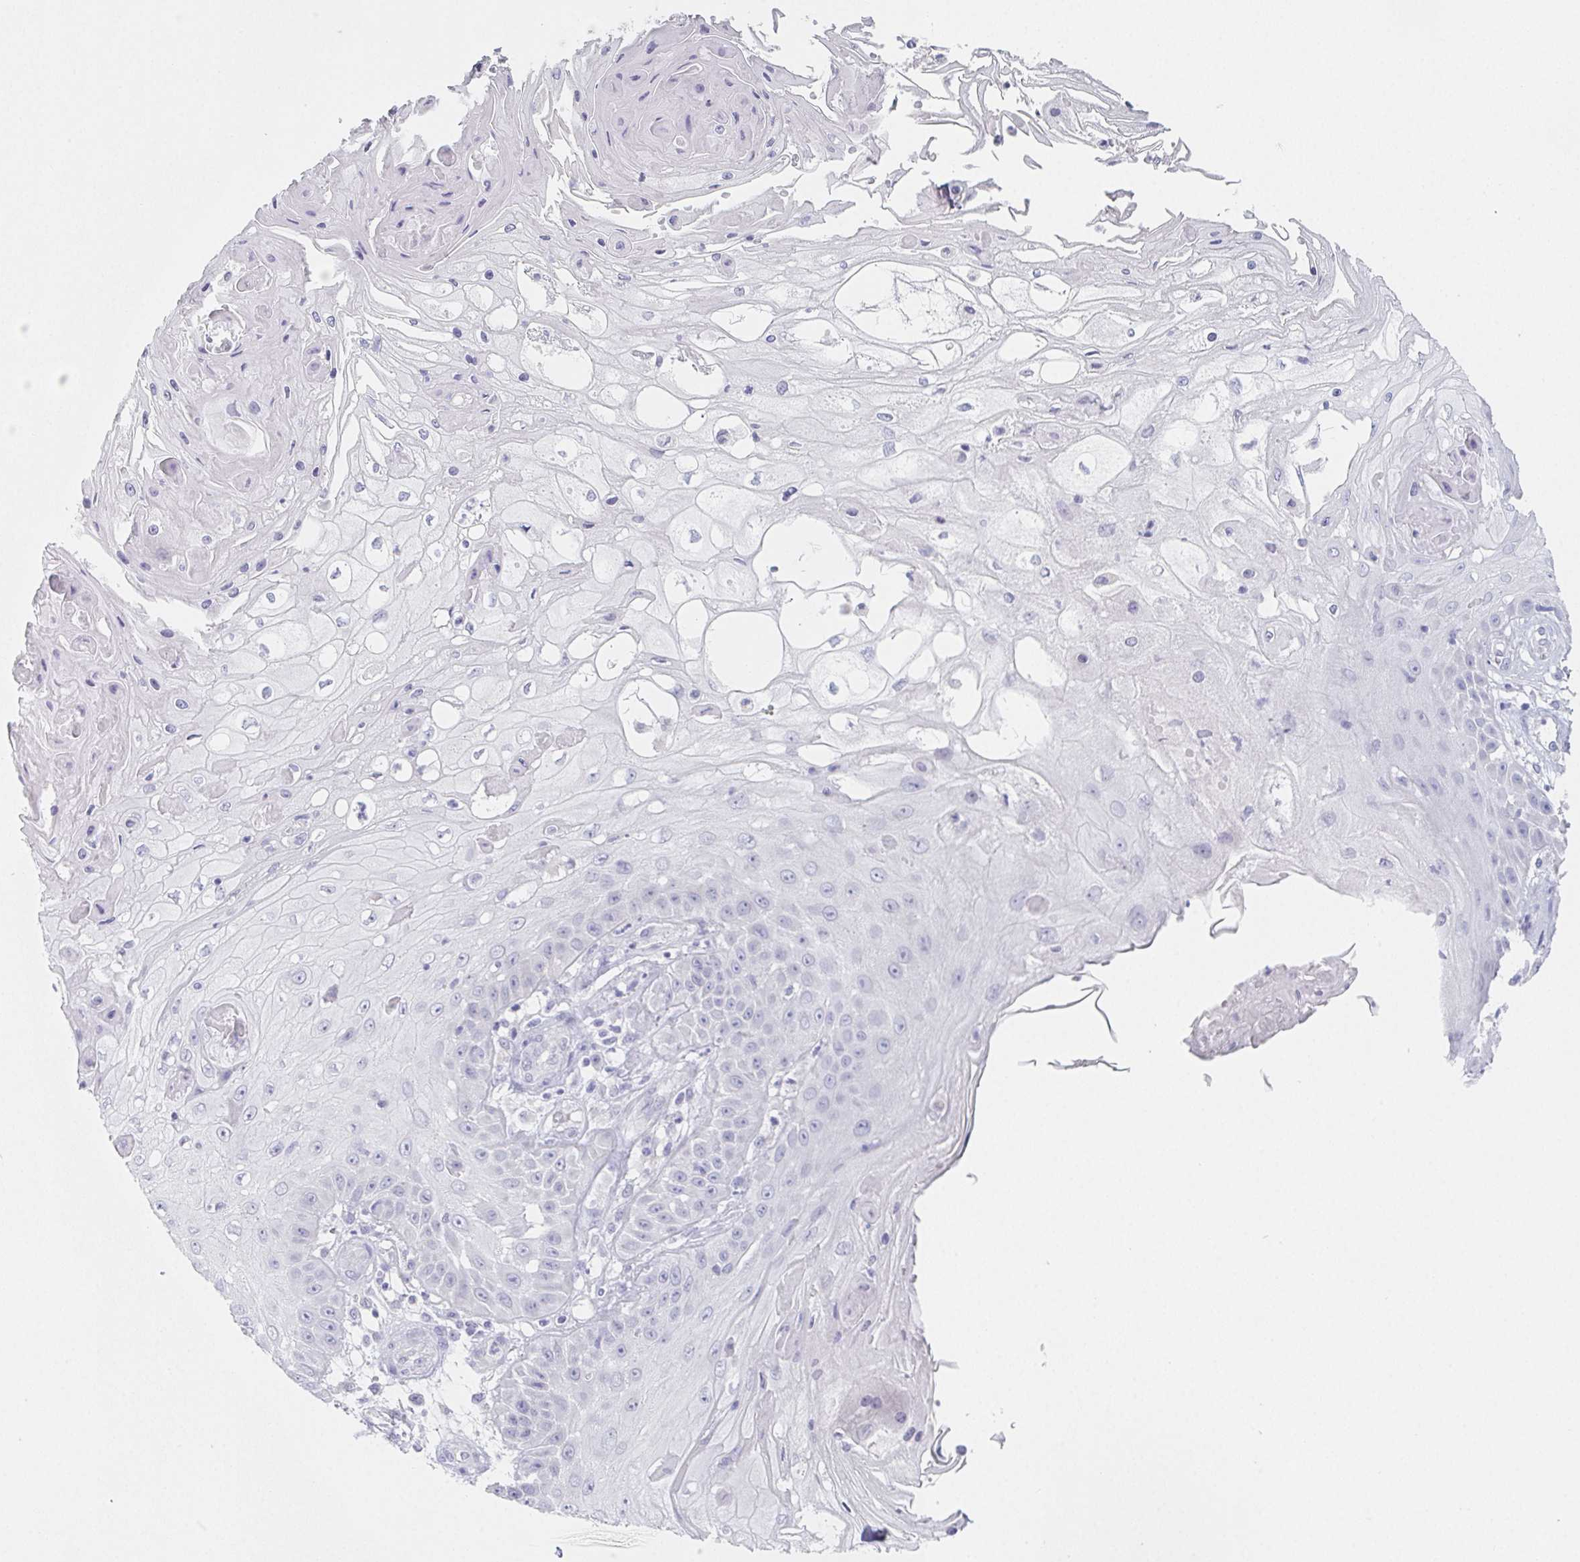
{"staining": {"intensity": "negative", "quantity": "none", "location": "none"}, "tissue": "skin cancer", "cell_type": "Tumor cells", "image_type": "cancer", "snomed": [{"axis": "morphology", "description": "Squamous cell carcinoma, NOS"}, {"axis": "topography", "description": "Skin"}], "caption": "Immunohistochemistry photomicrograph of neoplastic tissue: human squamous cell carcinoma (skin) stained with DAB (3,3'-diaminobenzidine) reveals no significant protein positivity in tumor cells.", "gene": "GLIPR1L1", "patient": {"sex": "male", "age": 70}}